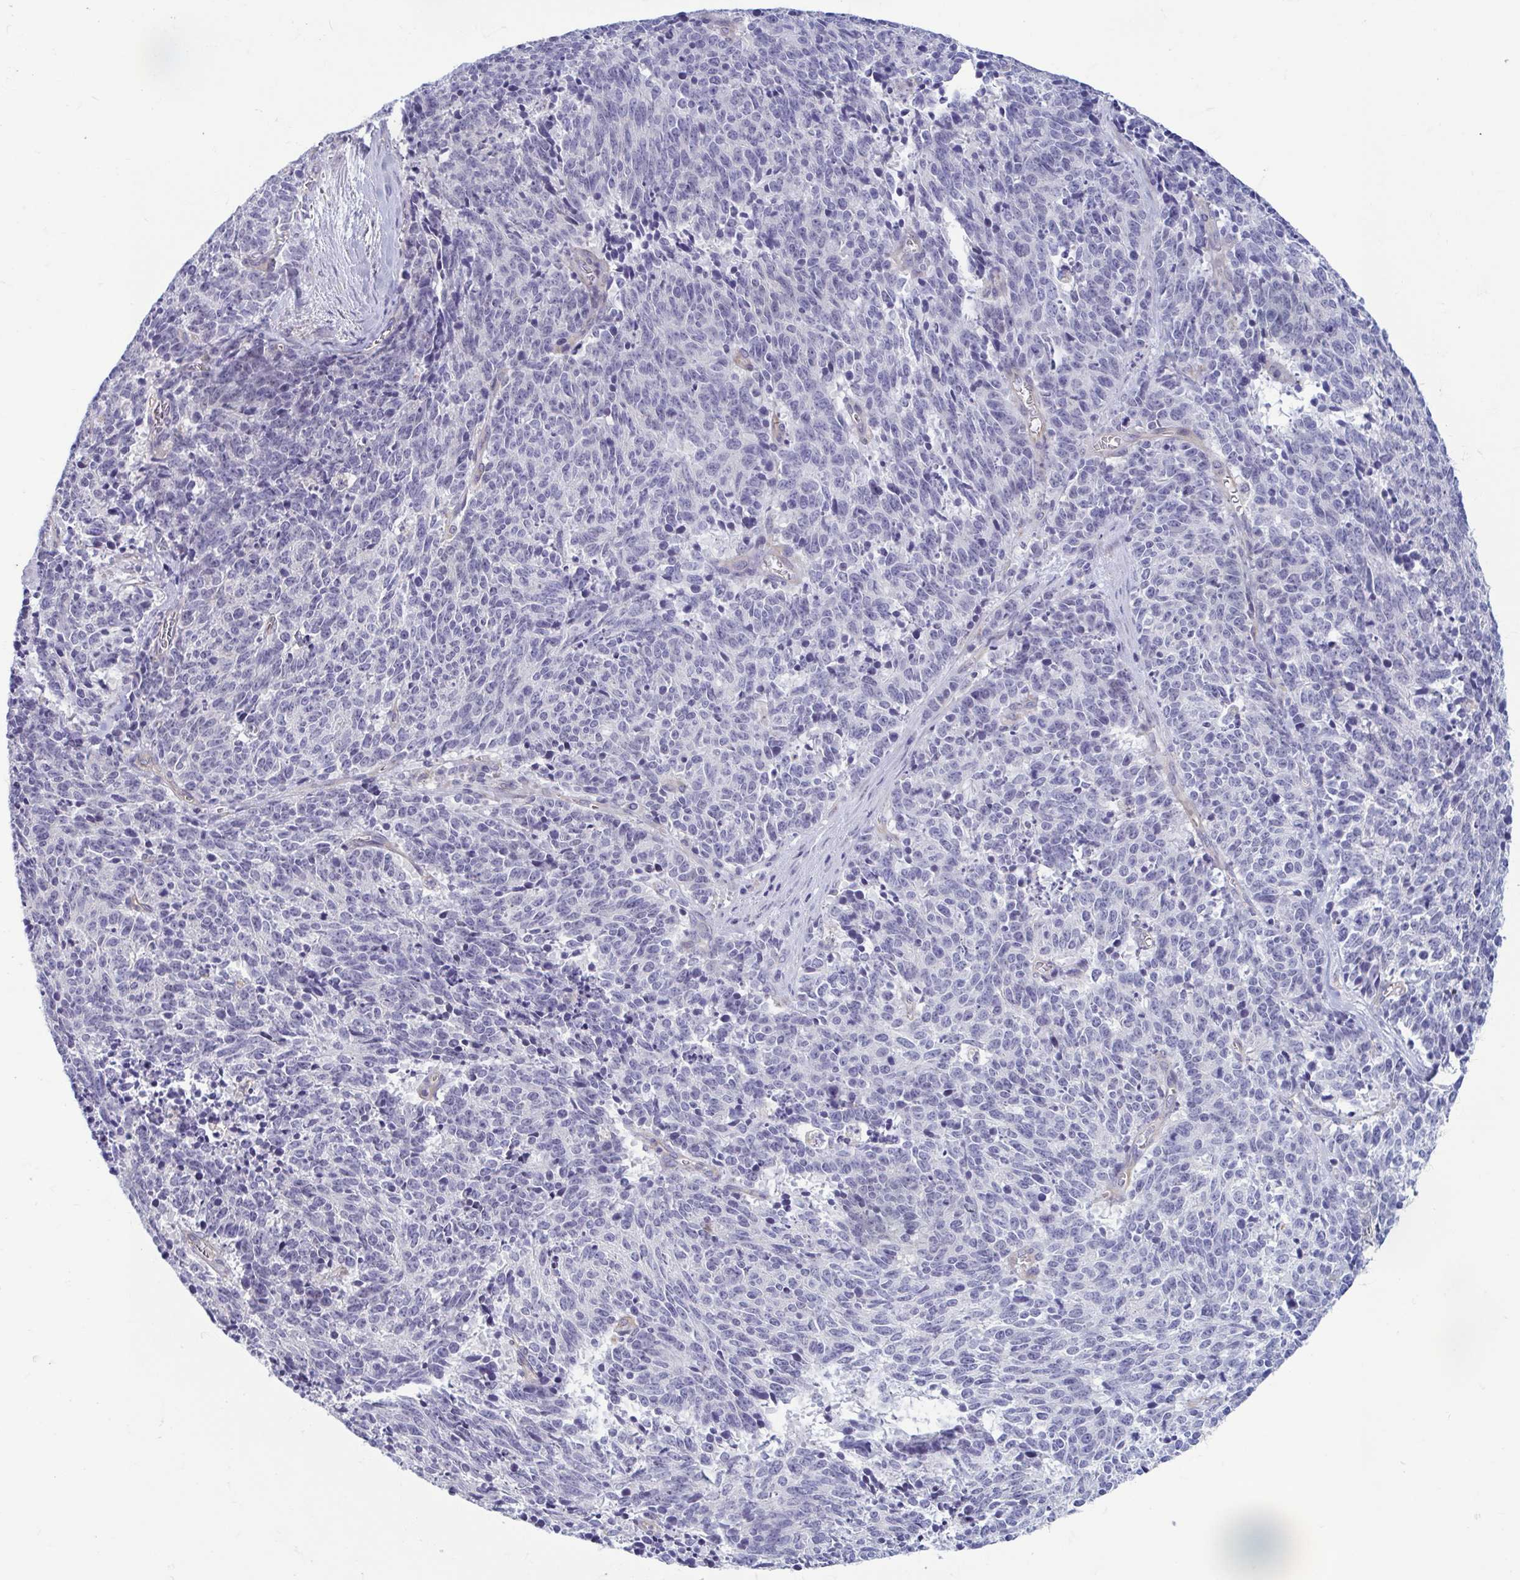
{"staining": {"intensity": "negative", "quantity": "none", "location": "none"}, "tissue": "cervical cancer", "cell_type": "Tumor cells", "image_type": "cancer", "snomed": [{"axis": "morphology", "description": "Squamous cell carcinoma, NOS"}, {"axis": "topography", "description": "Cervix"}], "caption": "Protein analysis of cervical squamous cell carcinoma reveals no significant expression in tumor cells.", "gene": "MORC4", "patient": {"sex": "female", "age": 29}}